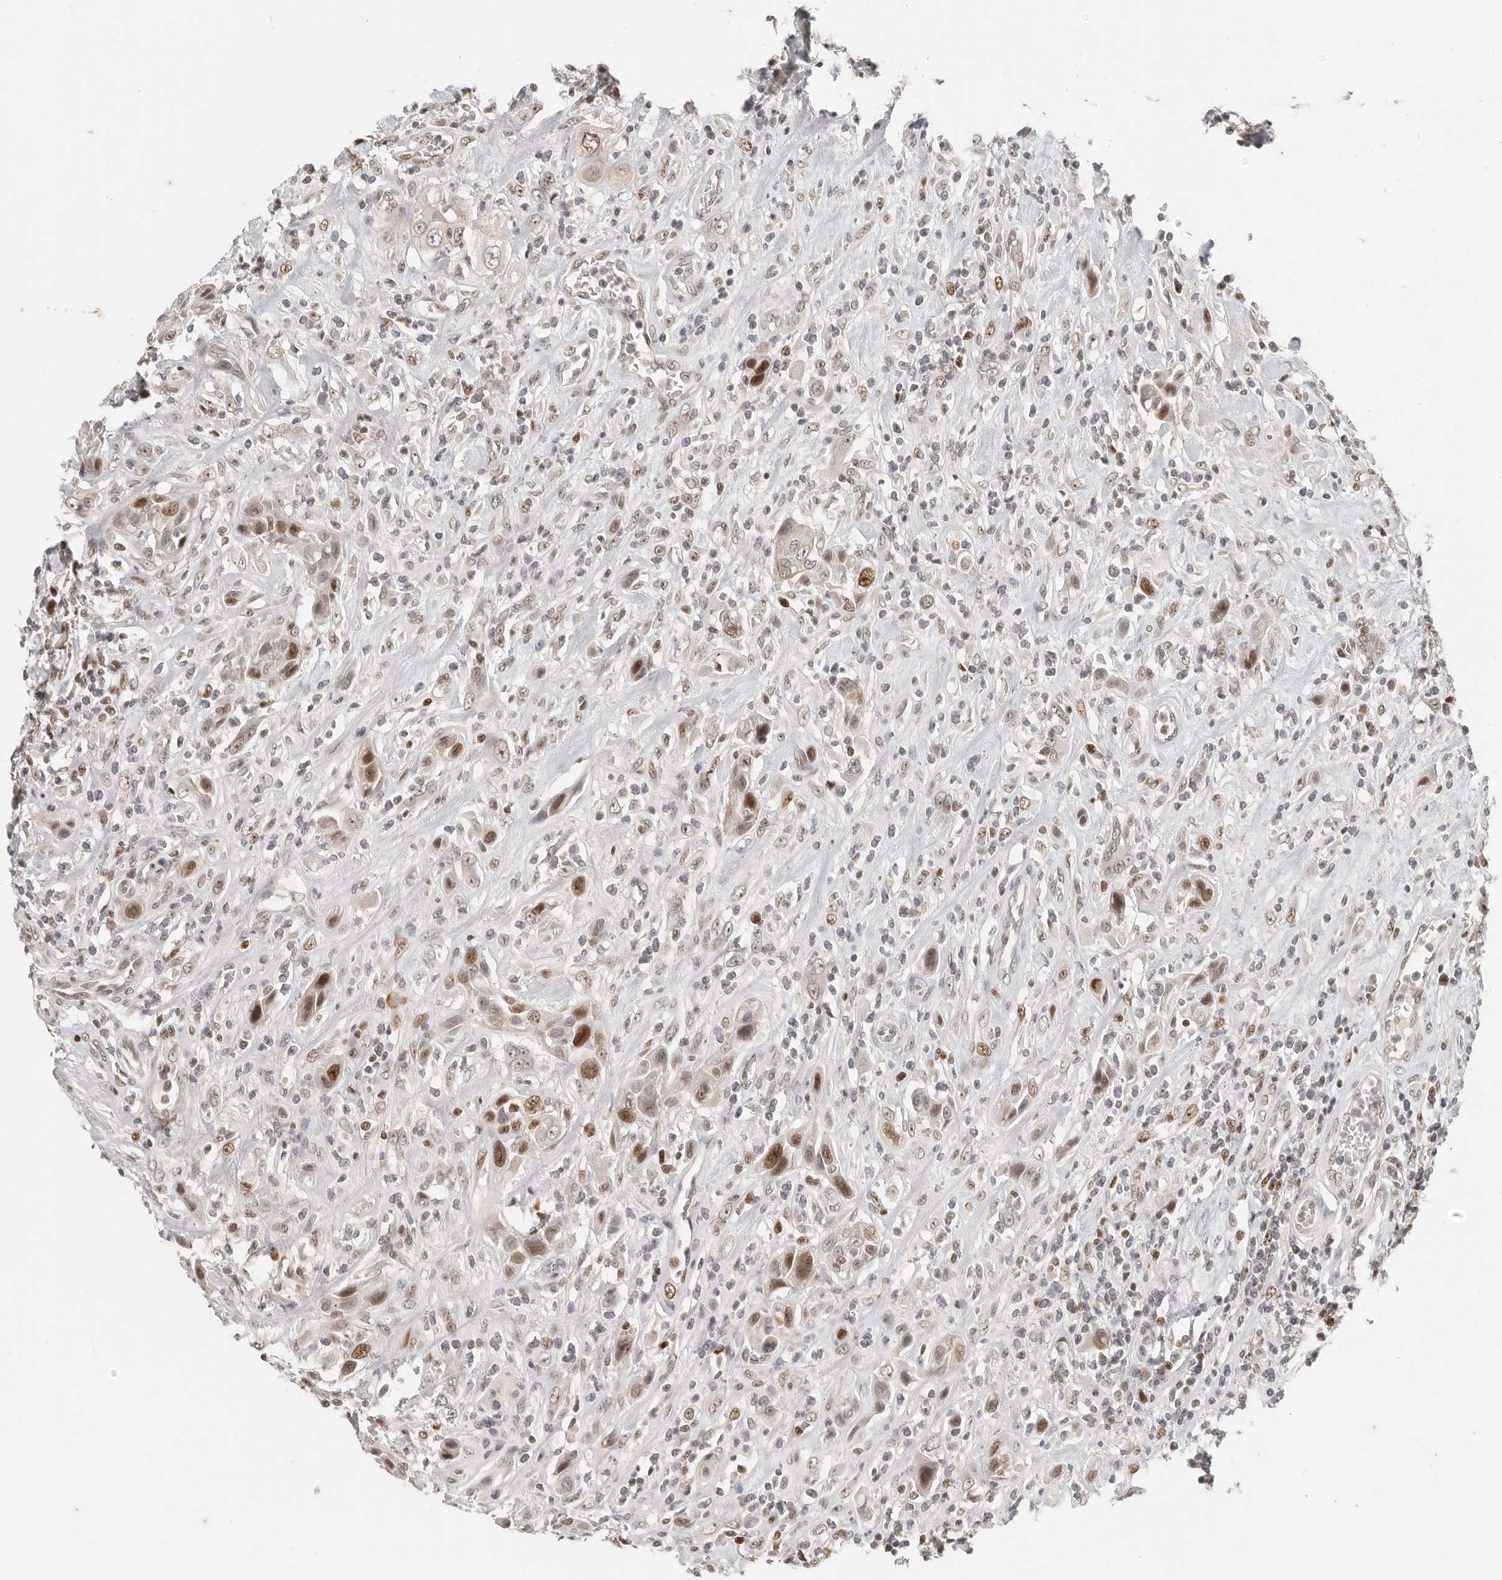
{"staining": {"intensity": "moderate", "quantity": "25%-75%", "location": "nuclear"}, "tissue": "urothelial cancer", "cell_type": "Tumor cells", "image_type": "cancer", "snomed": [{"axis": "morphology", "description": "Urothelial carcinoma, High grade"}, {"axis": "topography", "description": "Urinary bladder"}], "caption": "Urothelial cancer tissue displays moderate nuclear positivity in approximately 25%-75% of tumor cells Nuclei are stained in blue.", "gene": "RFC2", "patient": {"sex": "male", "age": 50}}